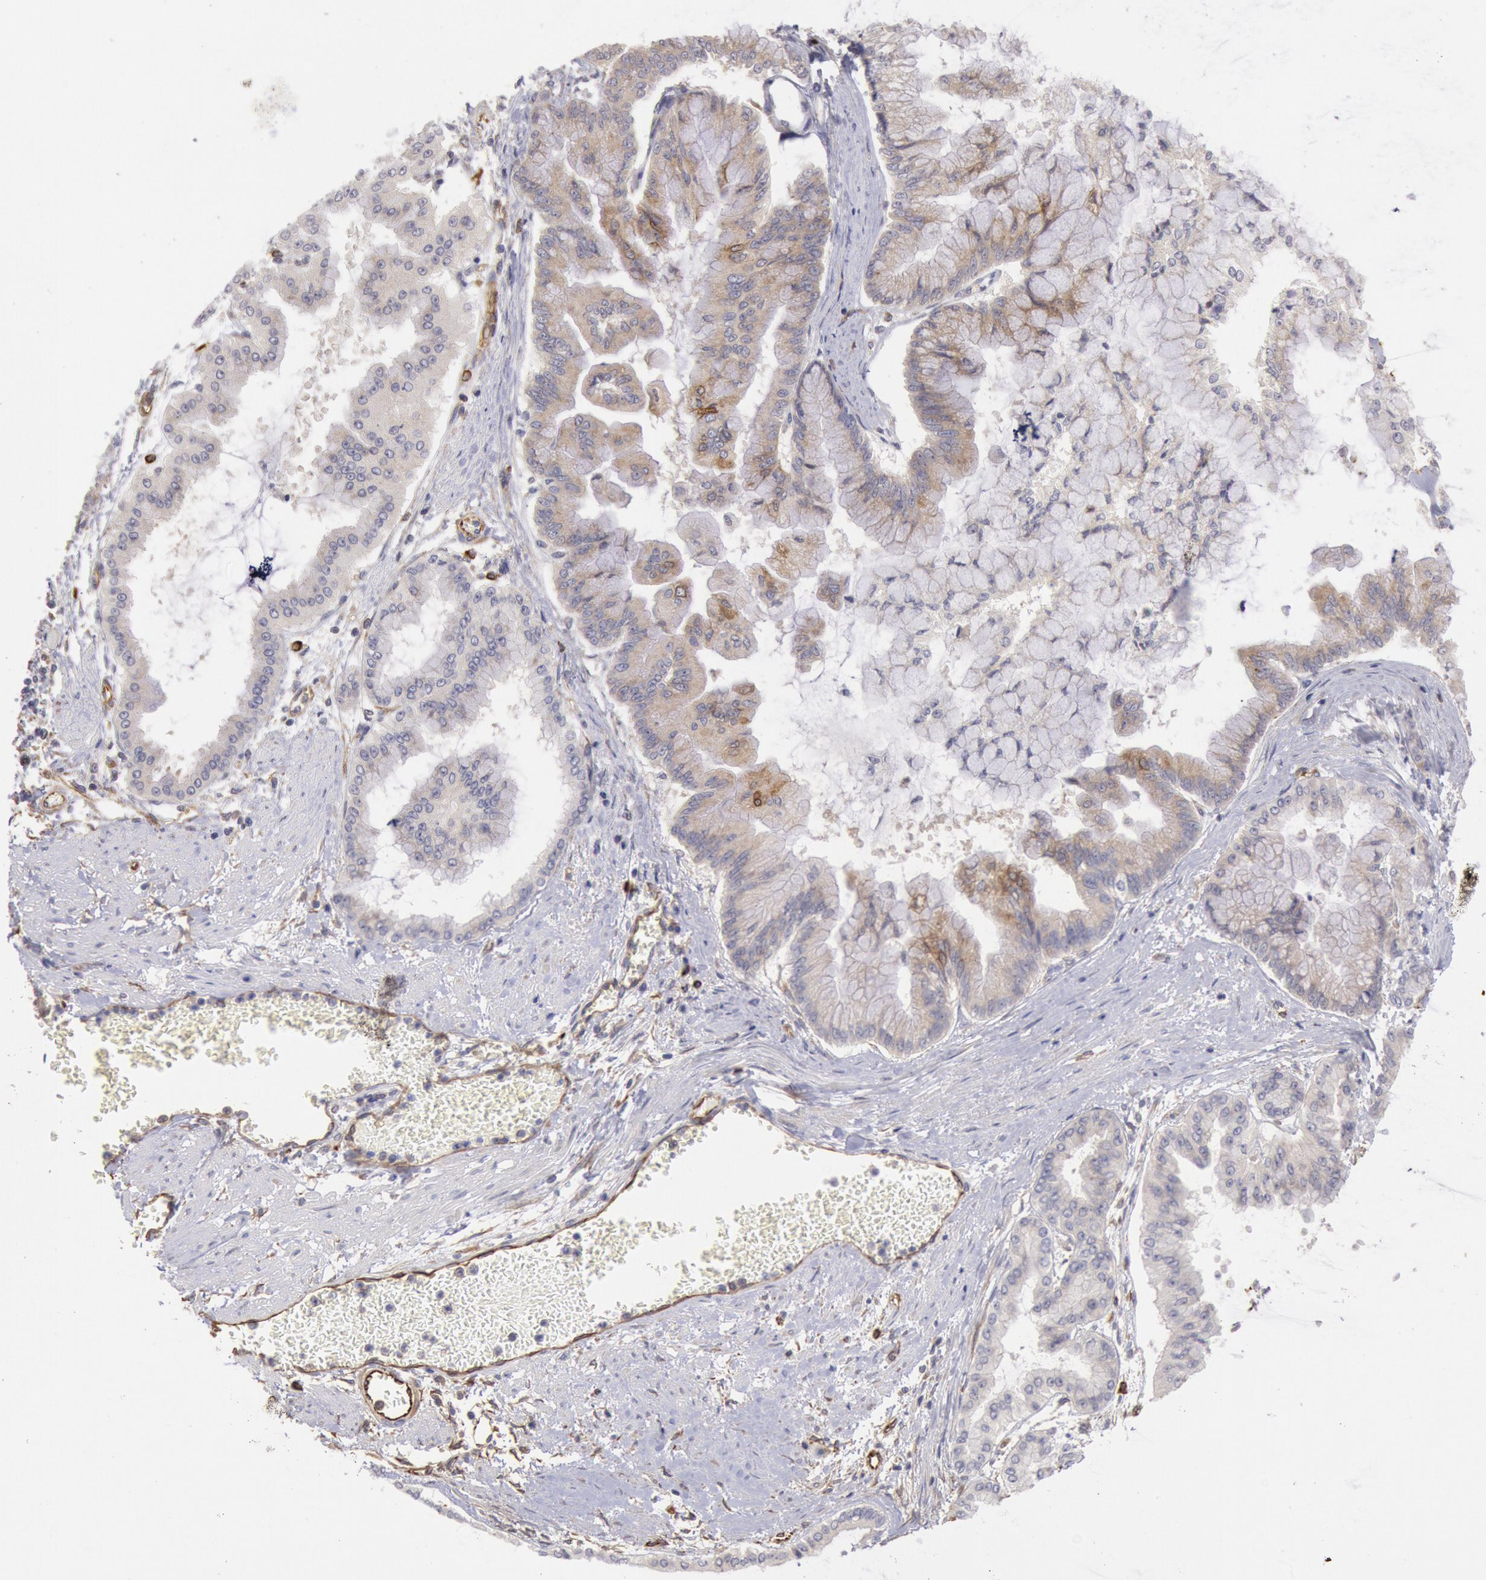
{"staining": {"intensity": "weak", "quantity": "25%-75%", "location": "cytoplasmic/membranous"}, "tissue": "liver cancer", "cell_type": "Tumor cells", "image_type": "cancer", "snomed": [{"axis": "morphology", "description": "Cholangiocarcinoma"}, {"axis": "topography", "description": "Liver"}], "caption": "Immunohistochemical staining of human cholangiocarcinoma (liver) displays low levels of weak cytoplasmic/membranous protein staining in approximately 25%-75% of tumor cells. Nuclei are stained in blue.", "gene": "RNF139", "patient": {"sex": "female", "age": 79}}